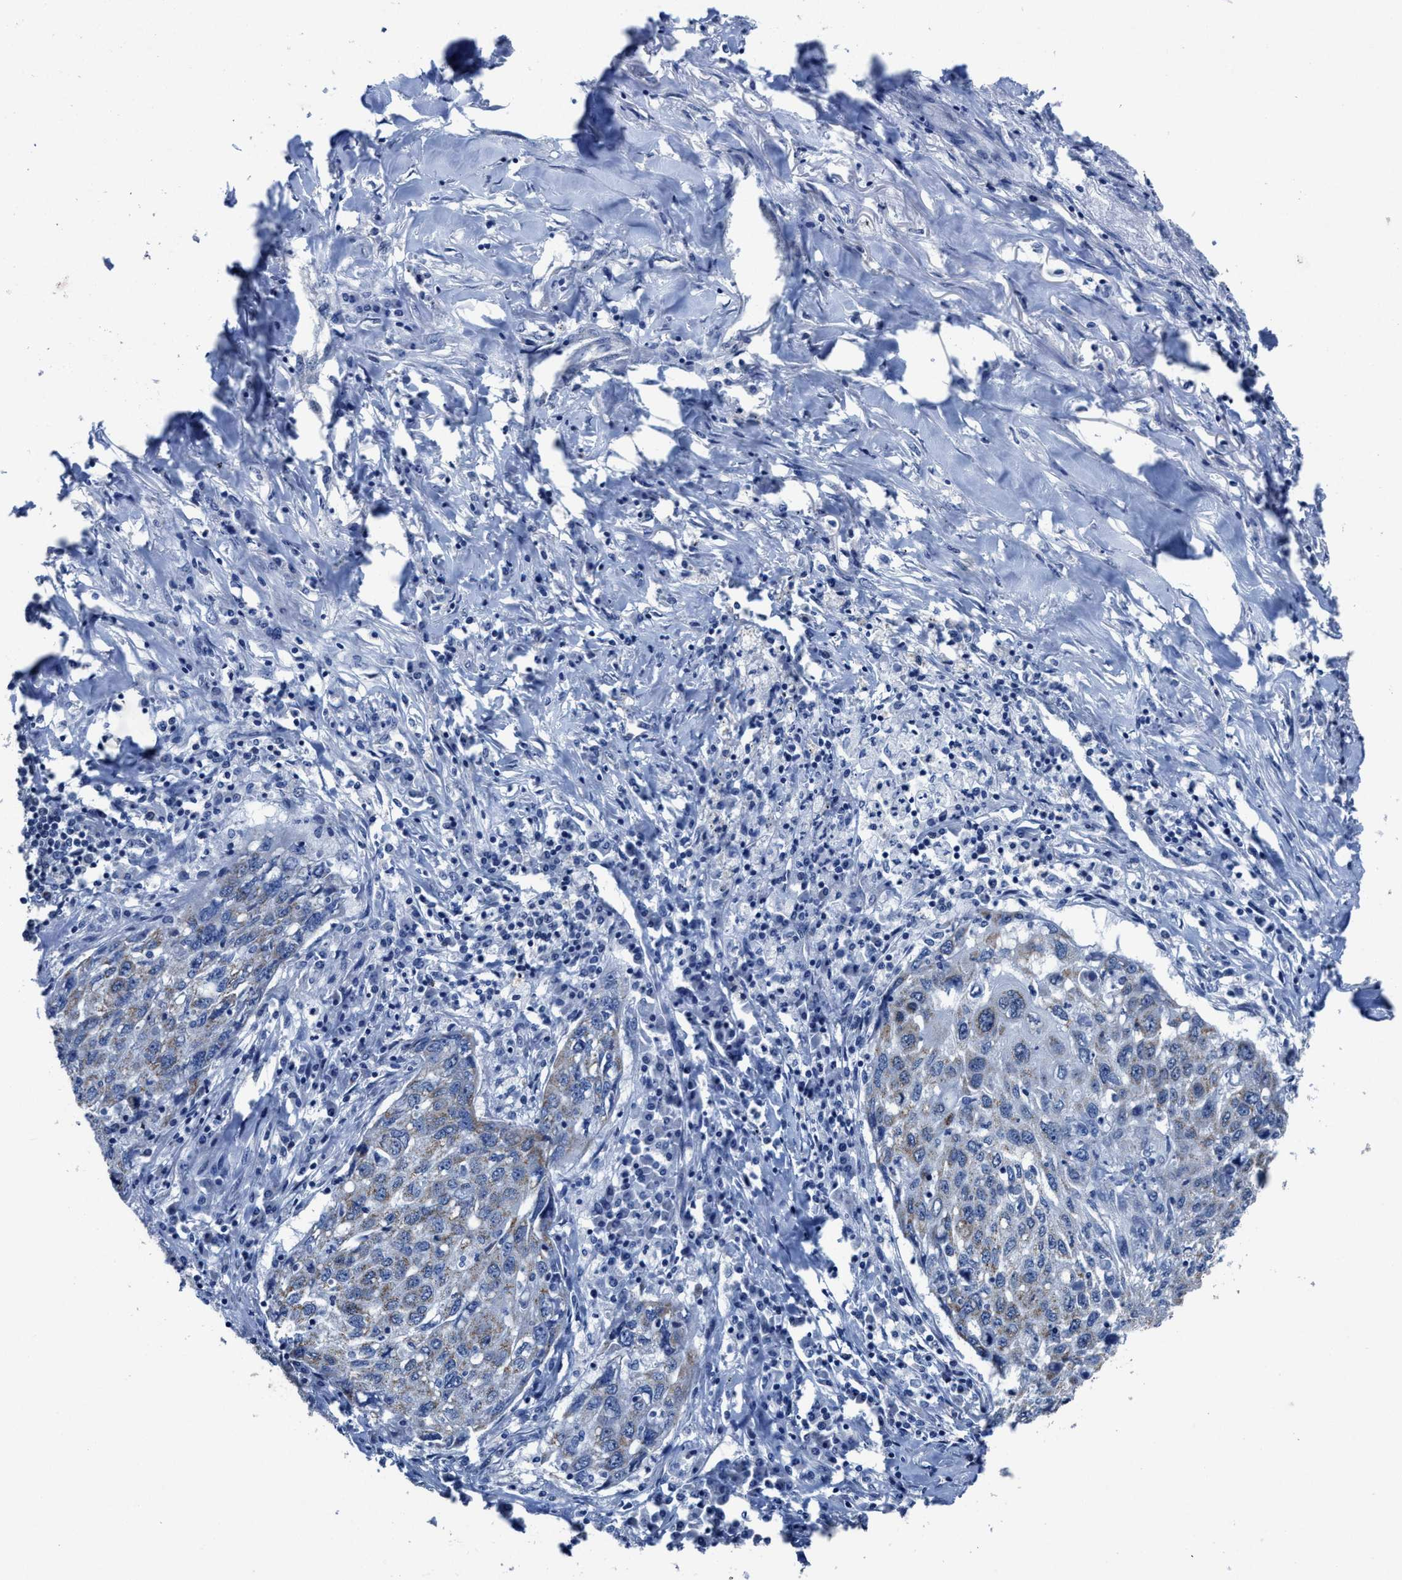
{"staining": {"intensity": "weak", "quantity": "25%-75%", "location": "cytoplasmic/membranous"}, "tissue": "lung cancer", "cell_type": "Tumor cells", "image_type": "cancer", "snomed": [{"axis": "morphology", "description": "Squamous cell carcinoma, NOS"}, {"axis": "topography", "description": "Lung"}], "caption": "A brown stain highlights weak cytoplasmic/membranous expression of a protein in lung cancer tumor cells.", "gene": "ID3", "patient": {"sex": "female", "age": 63}}